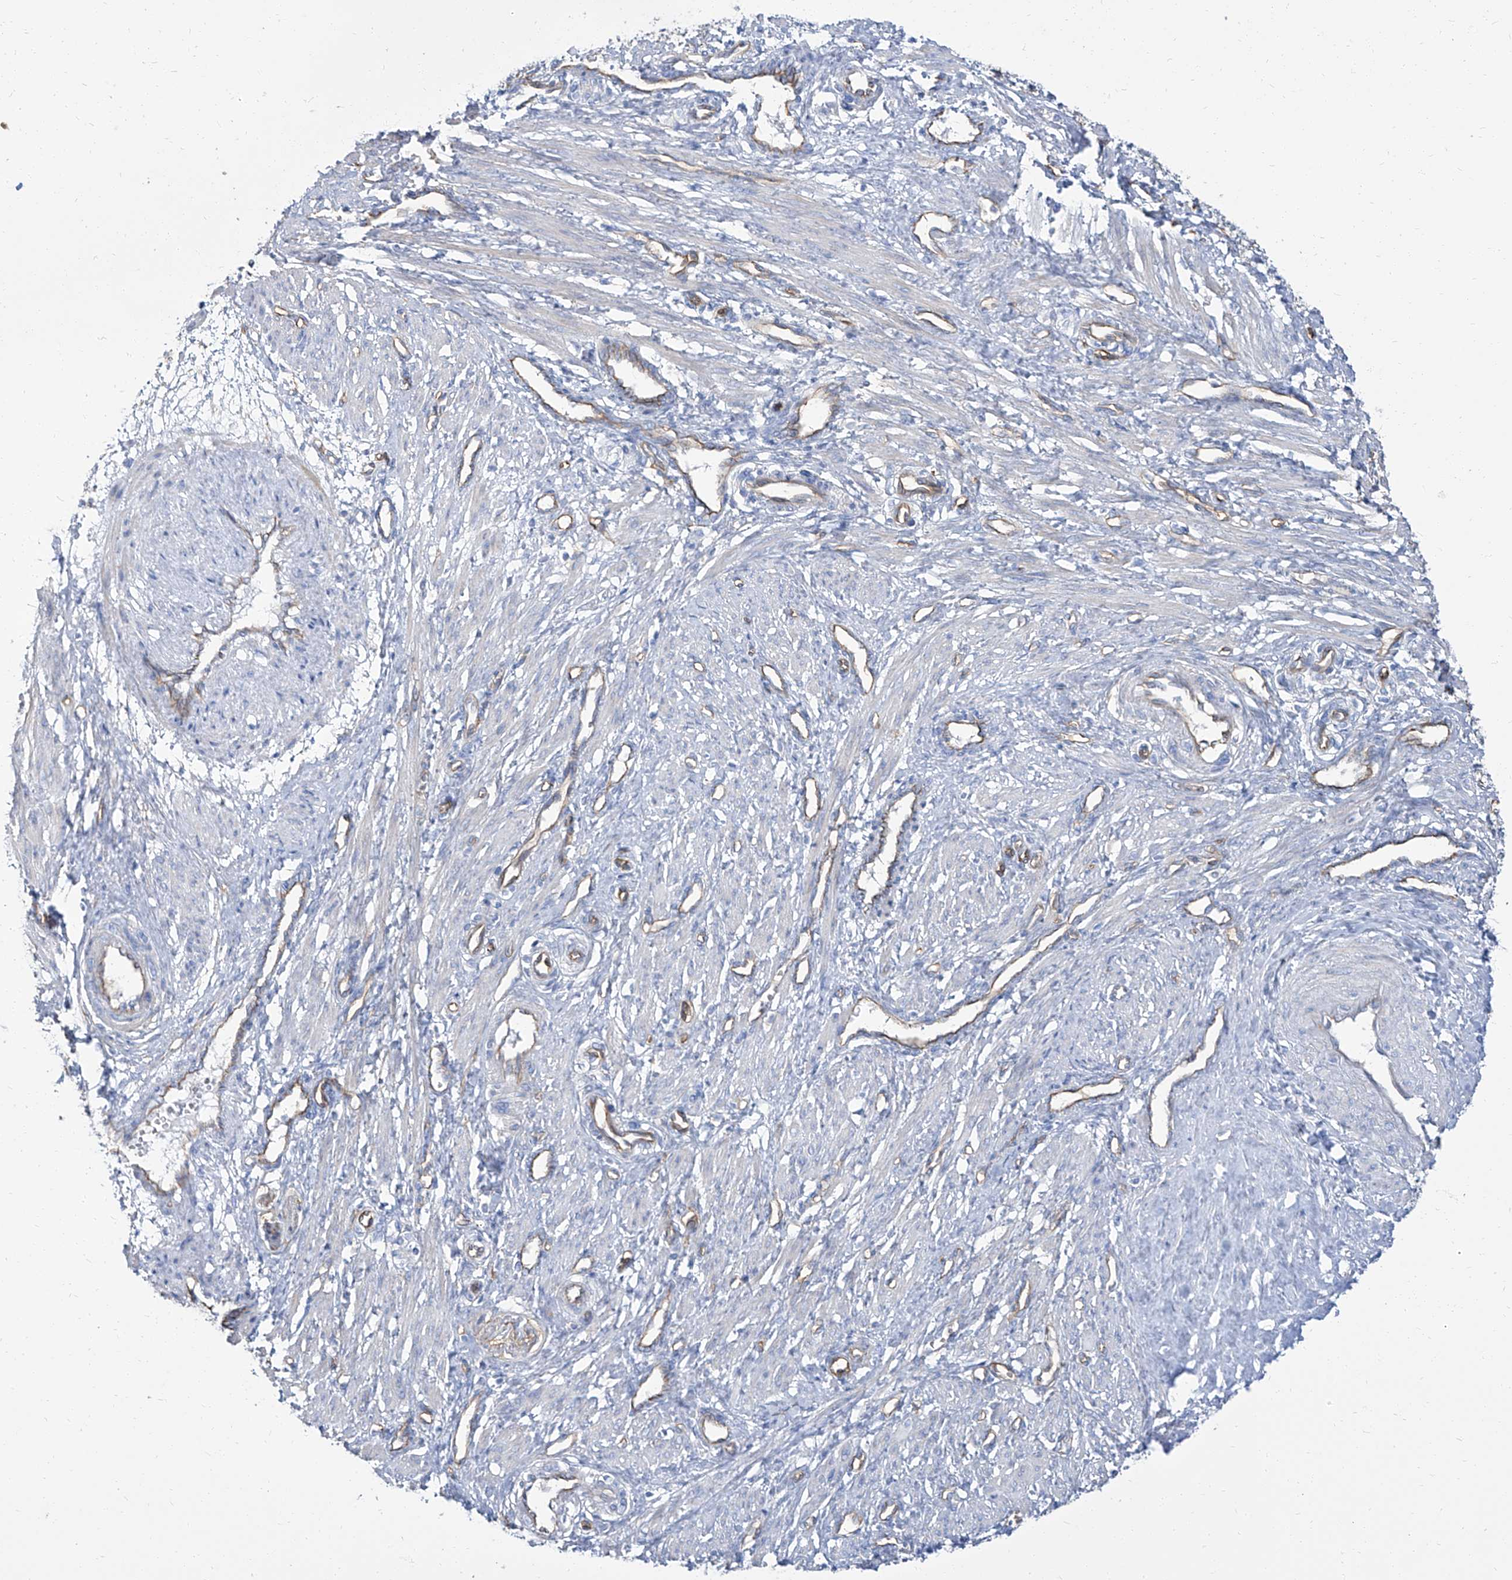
{"staining": {"intensity": "negative", "quantity": "none", "location": "none"}, "tissue": "smooth muscle", "cell_type": "Smooth muscle cells", "image_type": "normal", "snomed": [{"axis": "morphology", "description": "Normal tissue, NOS"}, {"axis": "topography", "description": "Endometrium"}], "caption": "An immunohistochemistry histopathology image of benign smooth muscle is shown. There is no staining in smooth muscle cells of smooth muscle.", "gene": "TXLNB", "patient": {"sex": "female", "age": 33}}